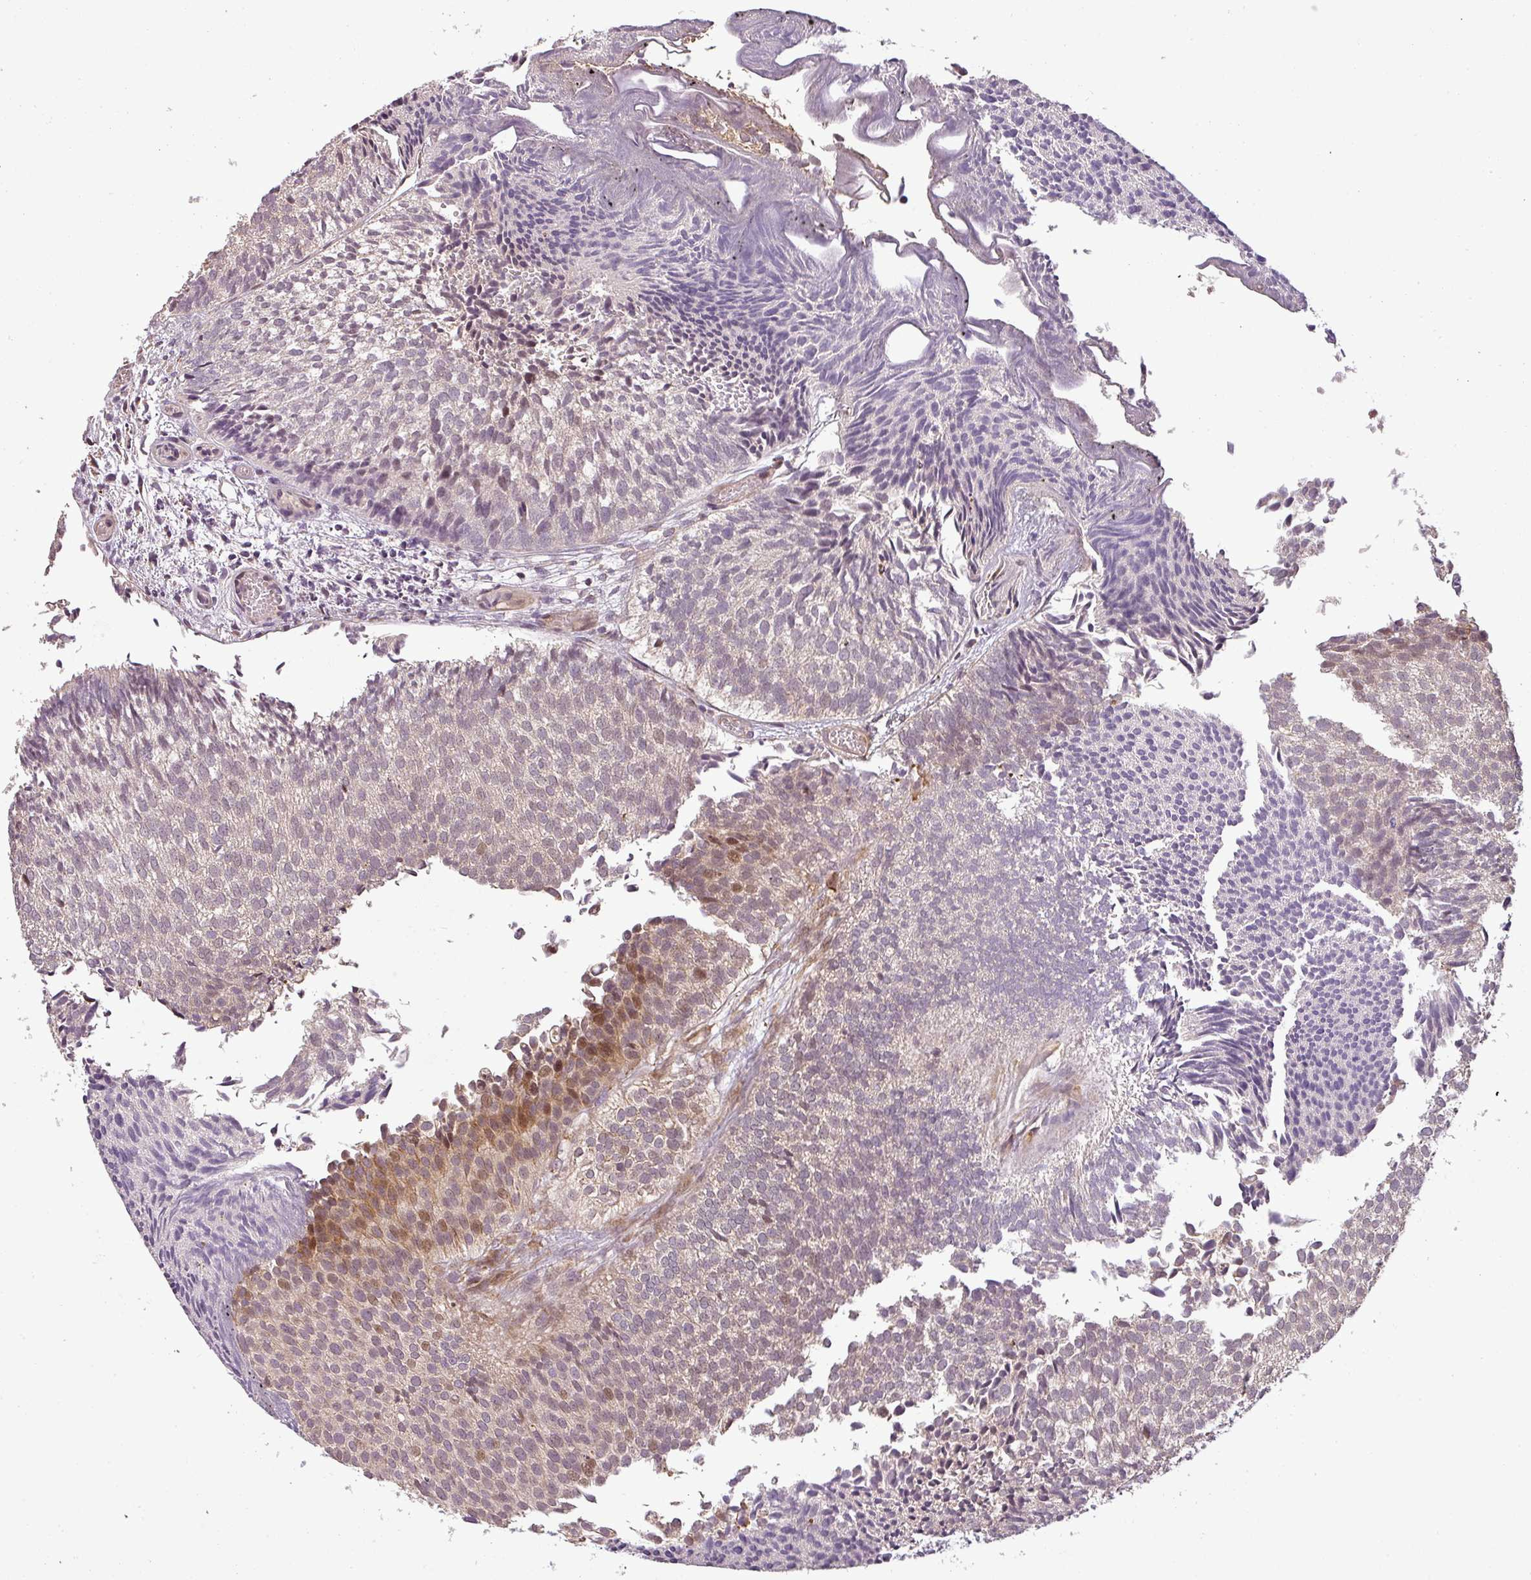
{"staining": {"intensity": "moderate", "quantity": "<25%", "location": "cytoplasmic/membranous,nuclear"}, "tissue": "urothelial cancer", "cell_type": "Tumor cells", "image_type": "cancer", "snomed": [{"axis": "morphology", "description": "Urothelial carcinoma, Low grade"}, {"axis": "topography", "description": "Urinary bladder"}], "caption": "Immunohistochemical staining of human urothelial cancer reveals low levels of moderate cytoplasmic/membranous and nuclear protein positivity in approximately <25% of tumor cells.", "gene": "FAIM", "patient": {"sex": "male", "age": 84}}